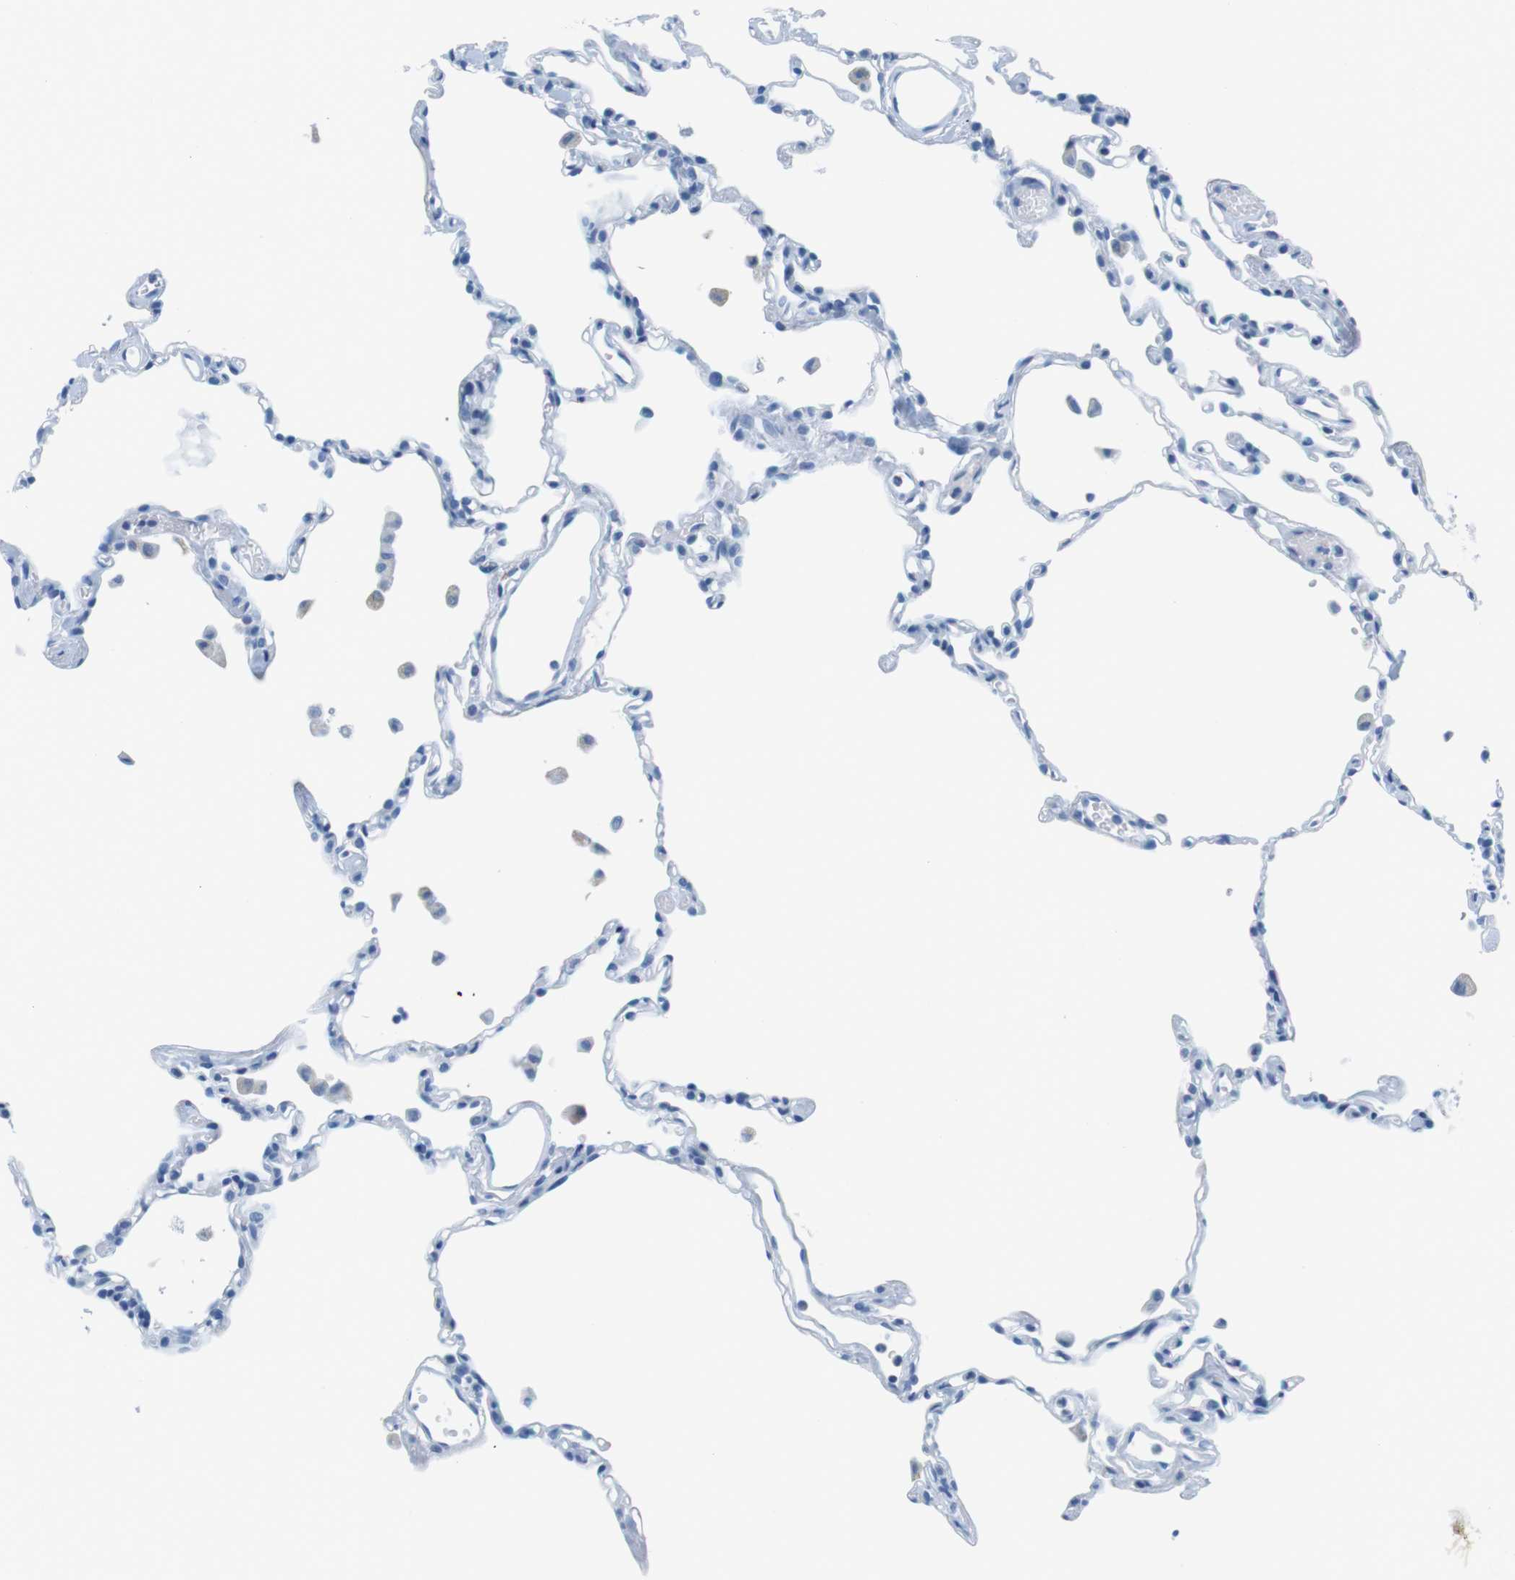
{"staining": {"intensity": "negative", "quantity": "none", "location": "none"}, "tissue": "lung", "cell_type": "Alveolar cells", "image_type": "normal", "snomed": [{"axis": "morphology", "description": "Normal tissue, NOS"}, {"axis": "topography", "description": "Lung"}], "caption": "Histopathology image shows no protein expression in alveolar cells of normal lung.", "gene": "CYP2C9", "patient": {"sex": "female", "age": 49}}